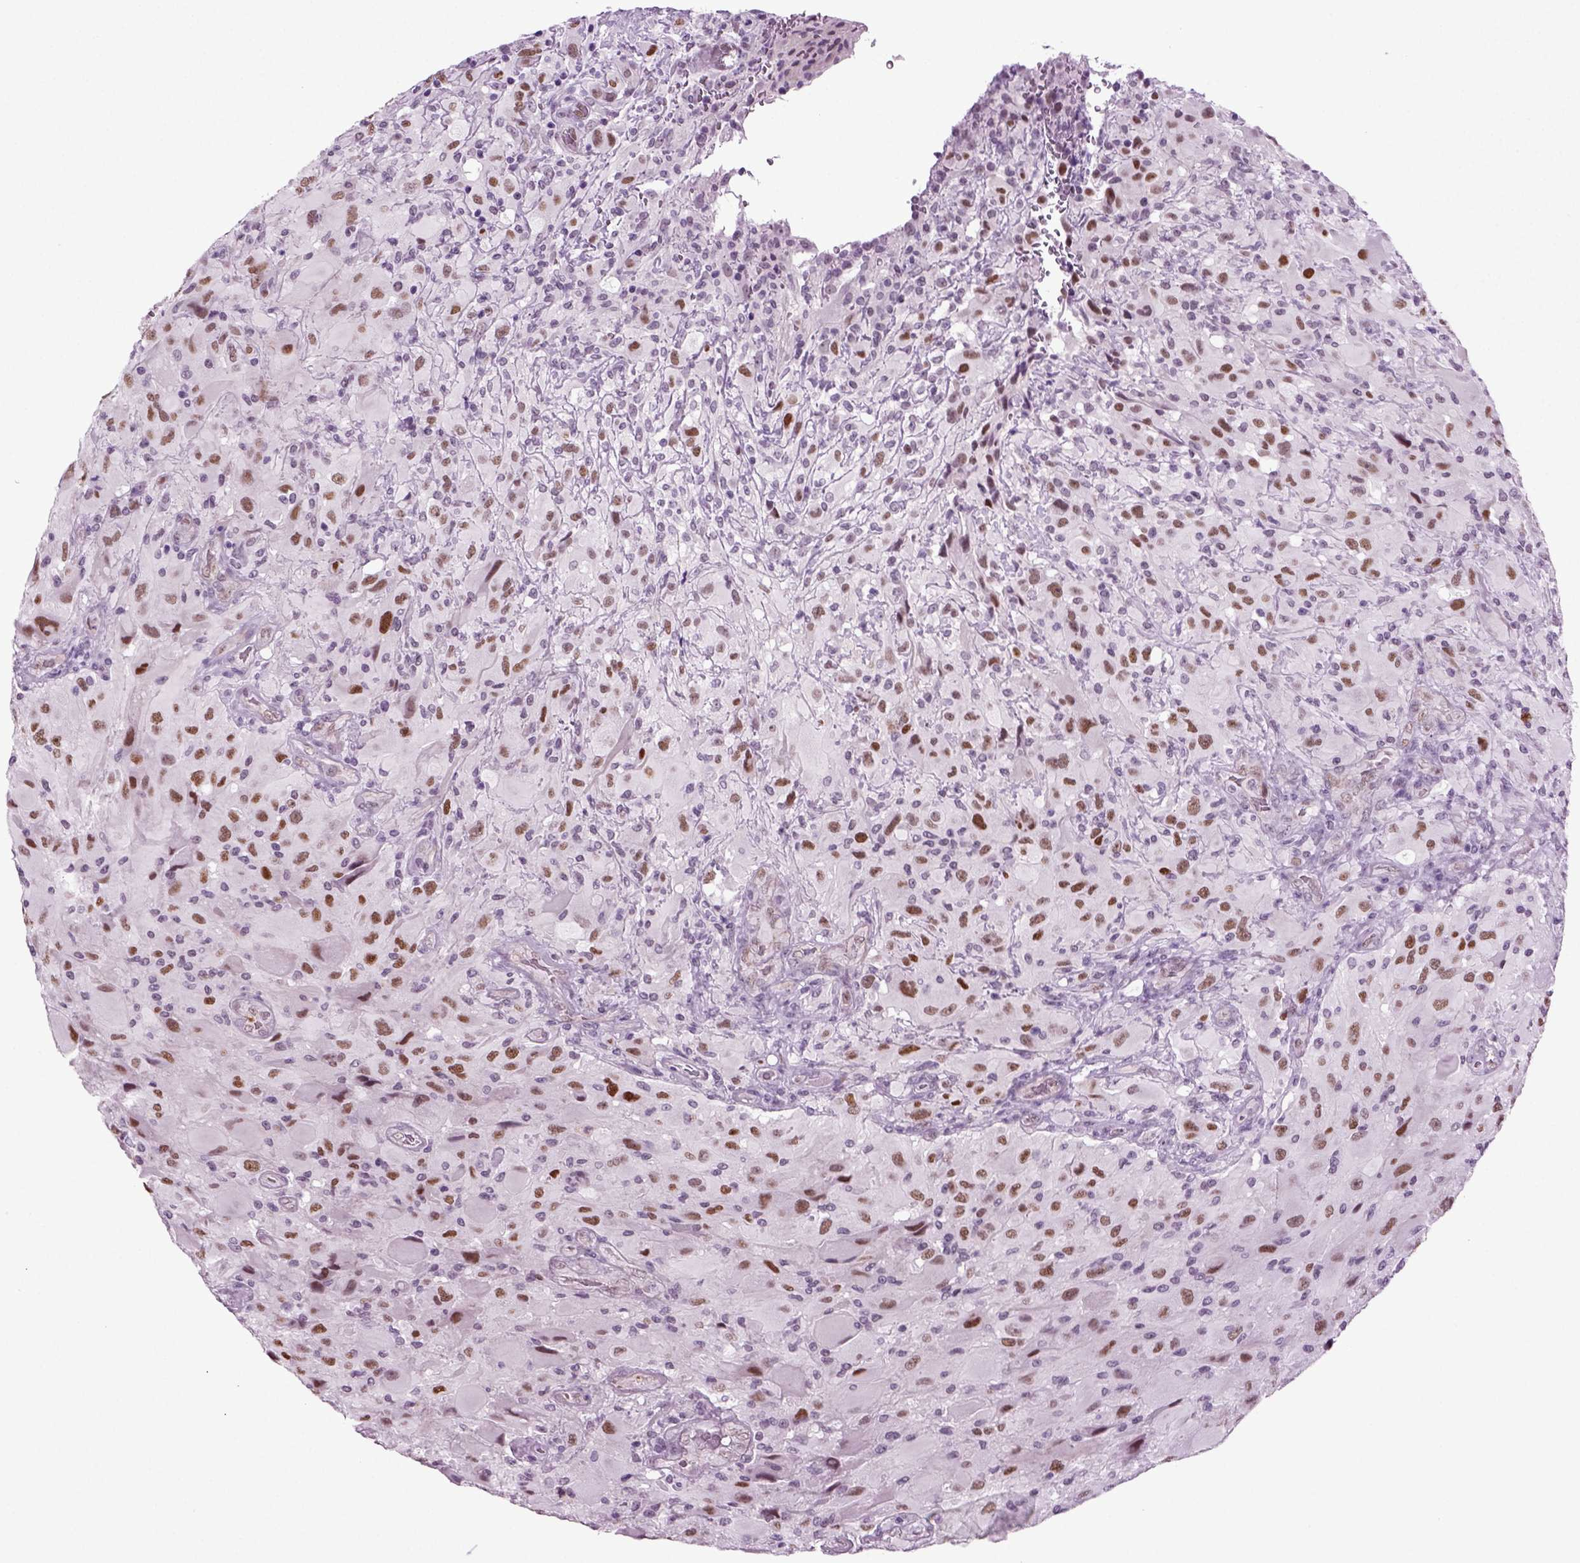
{"staining": {"intensity": "strong", "quantity": "25%-75%", "location": "nuclear"}, "tissue": "glioma", "cell_type": "Tumor cells", "image_type": "cancer", "snomed": [{"axis": "morphology", "description": "Glioma, malignant, High grade"}, {"axis": "topography", "description": "Cerebral cortex"}], "caption": "Protein staining reveals strong nuclear expression in about 25%-75% of tumor cells in malignant glioma (high-grade).", "gene": "RFX3", "patient": {"sex": "male", "age": 35}}